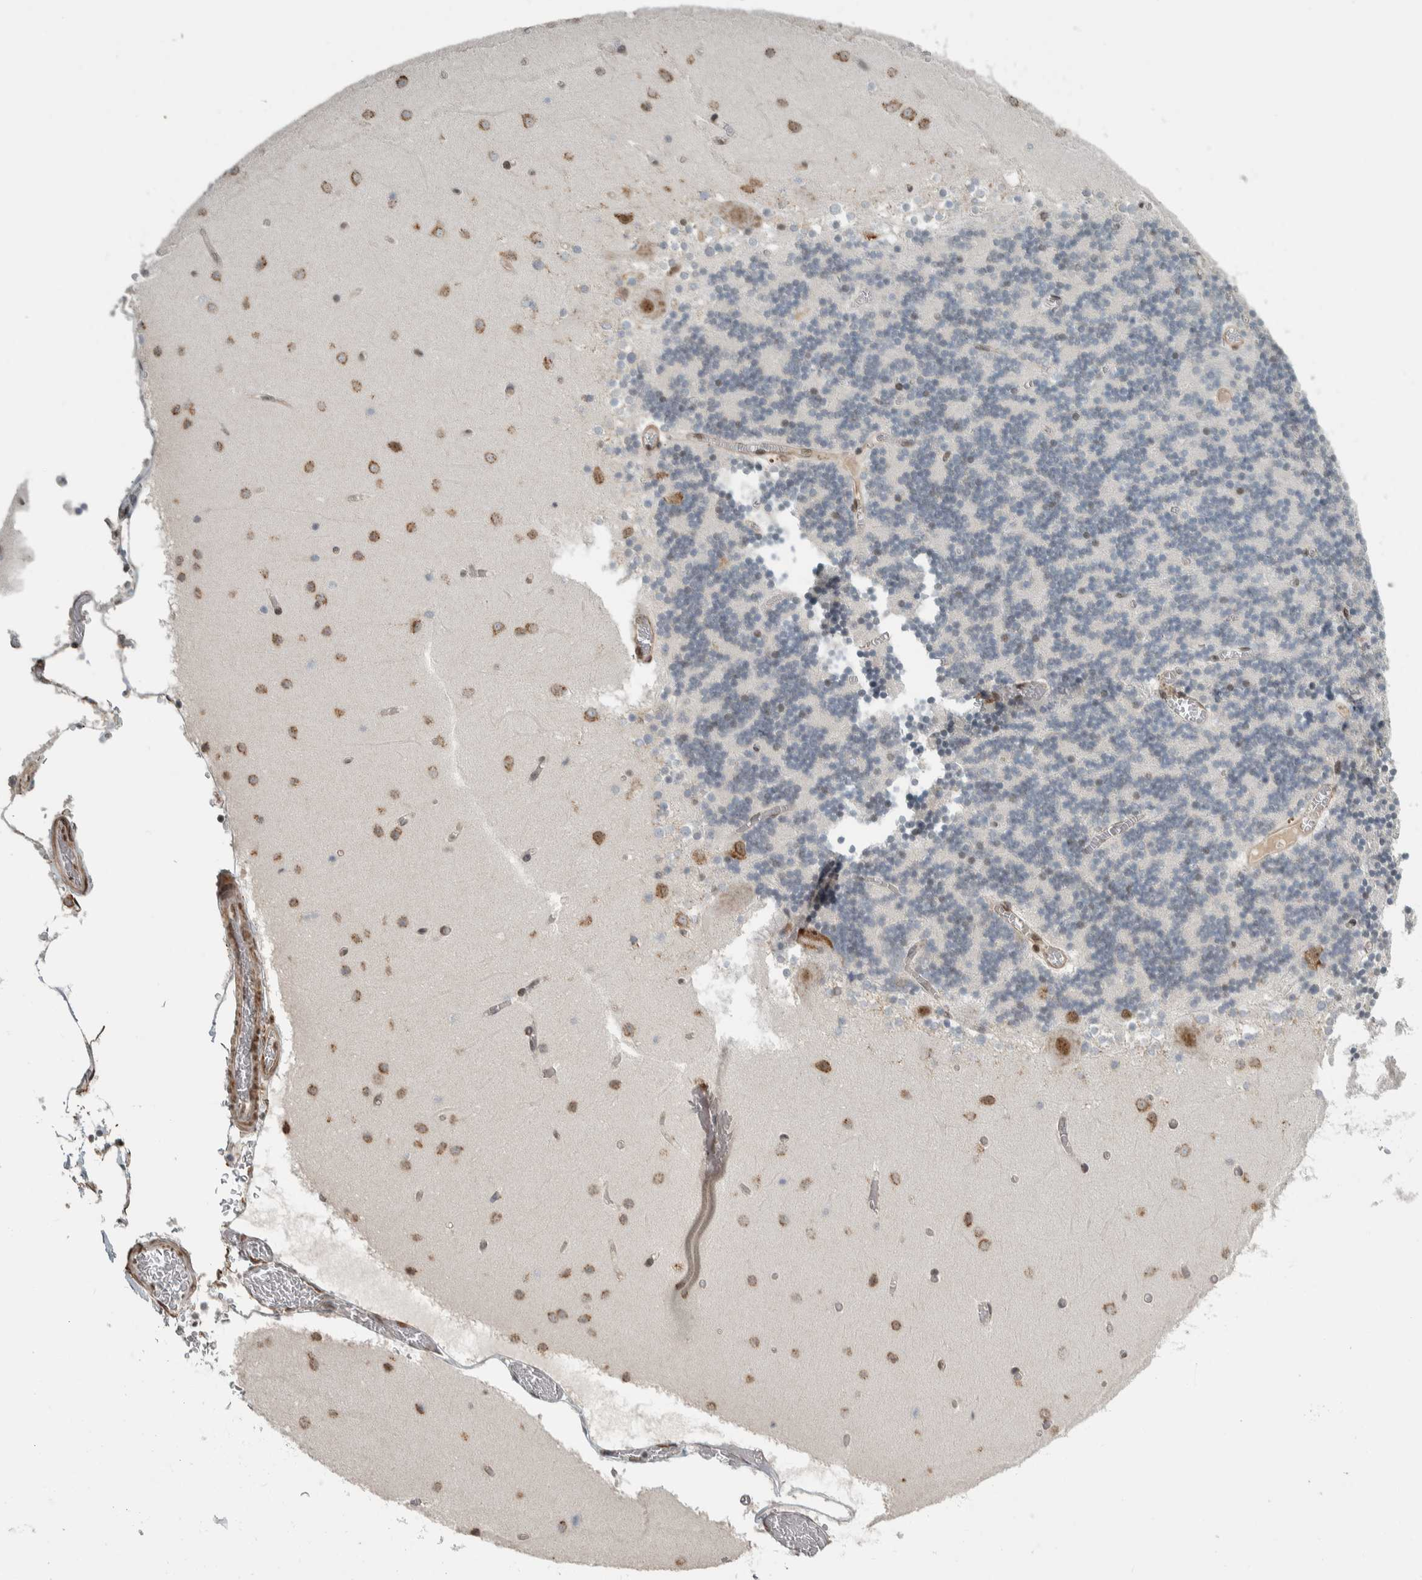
{"staining": {"intensity": "weak", "quantity": "<25%", "location": "nuclear"}, "tissue": "cerebellum", "cell_type": "Cells in granular layer", "image_type": "normal", "snomed": [{"axis": "morphology", "description": "Normal tissue, NOS"}, {"axis": "topography", "description": "Cerebellum"}], "caption": "This is an immunohistochemistry (IHC) photomicrograph of unremarkable cerebellum. There is no staining in cells in granular layer.", "gene": "DDX42", "patient": {"sex": "female", "age": 28}}